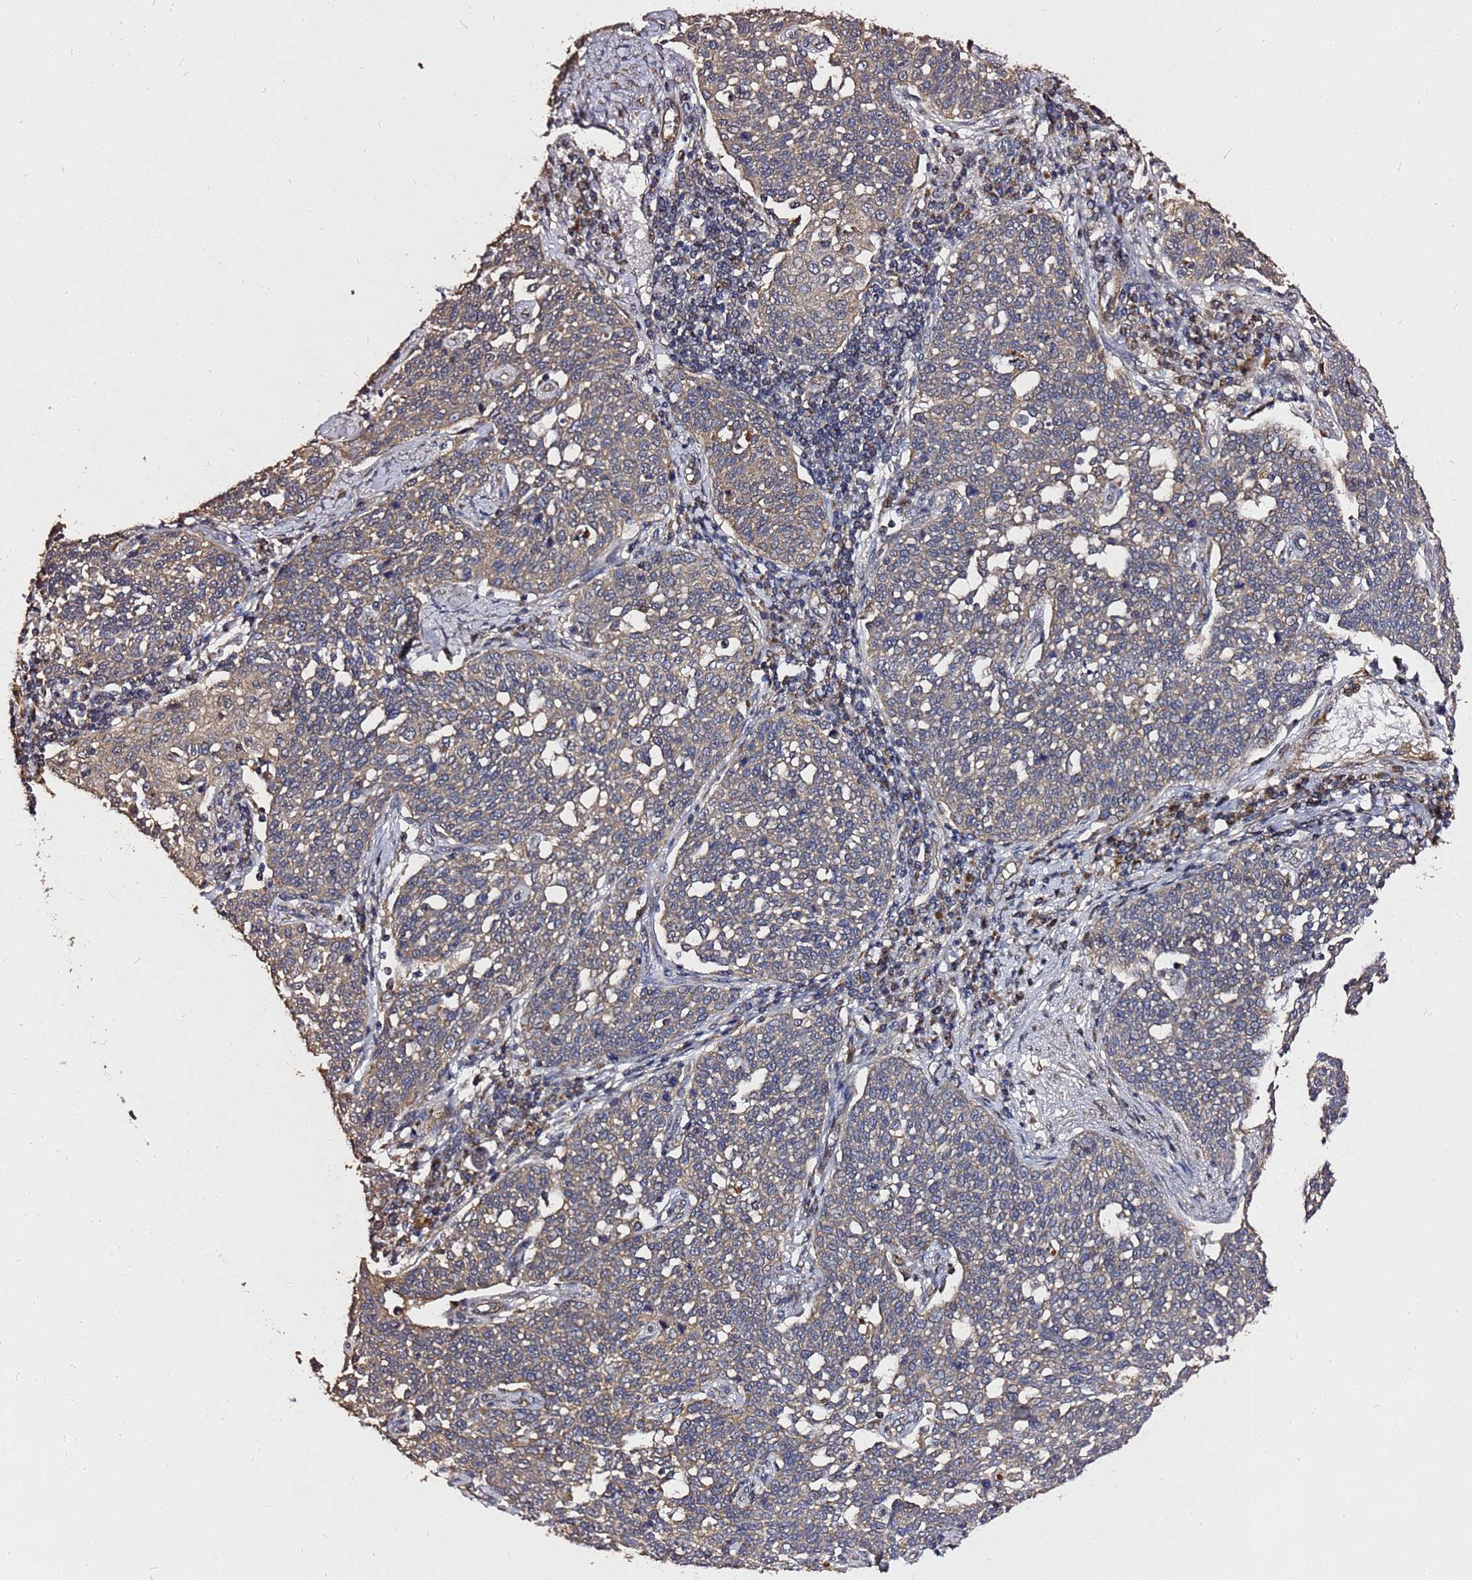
{"staining": {"intensity": "weak", "quantity": "<25%", "location": "cytoplasmic/membranous"}, "tissue": "cervical cancer", "cell_type": "Tumor cells", "image_type": "cancer", "snomed": [{"axis": "morphology", "description": "Squamous cell carcinoma, NOS"}, {"axis": "topography", "description": "Cervix"}], "caption": "DAB immunohistochemical staining of human cervical cancer (squamous cell carcinoma) displays no significant staining in tumor cells.", "gene": "RSPRY1", "patient": {"sex": "female", "age": 34}}